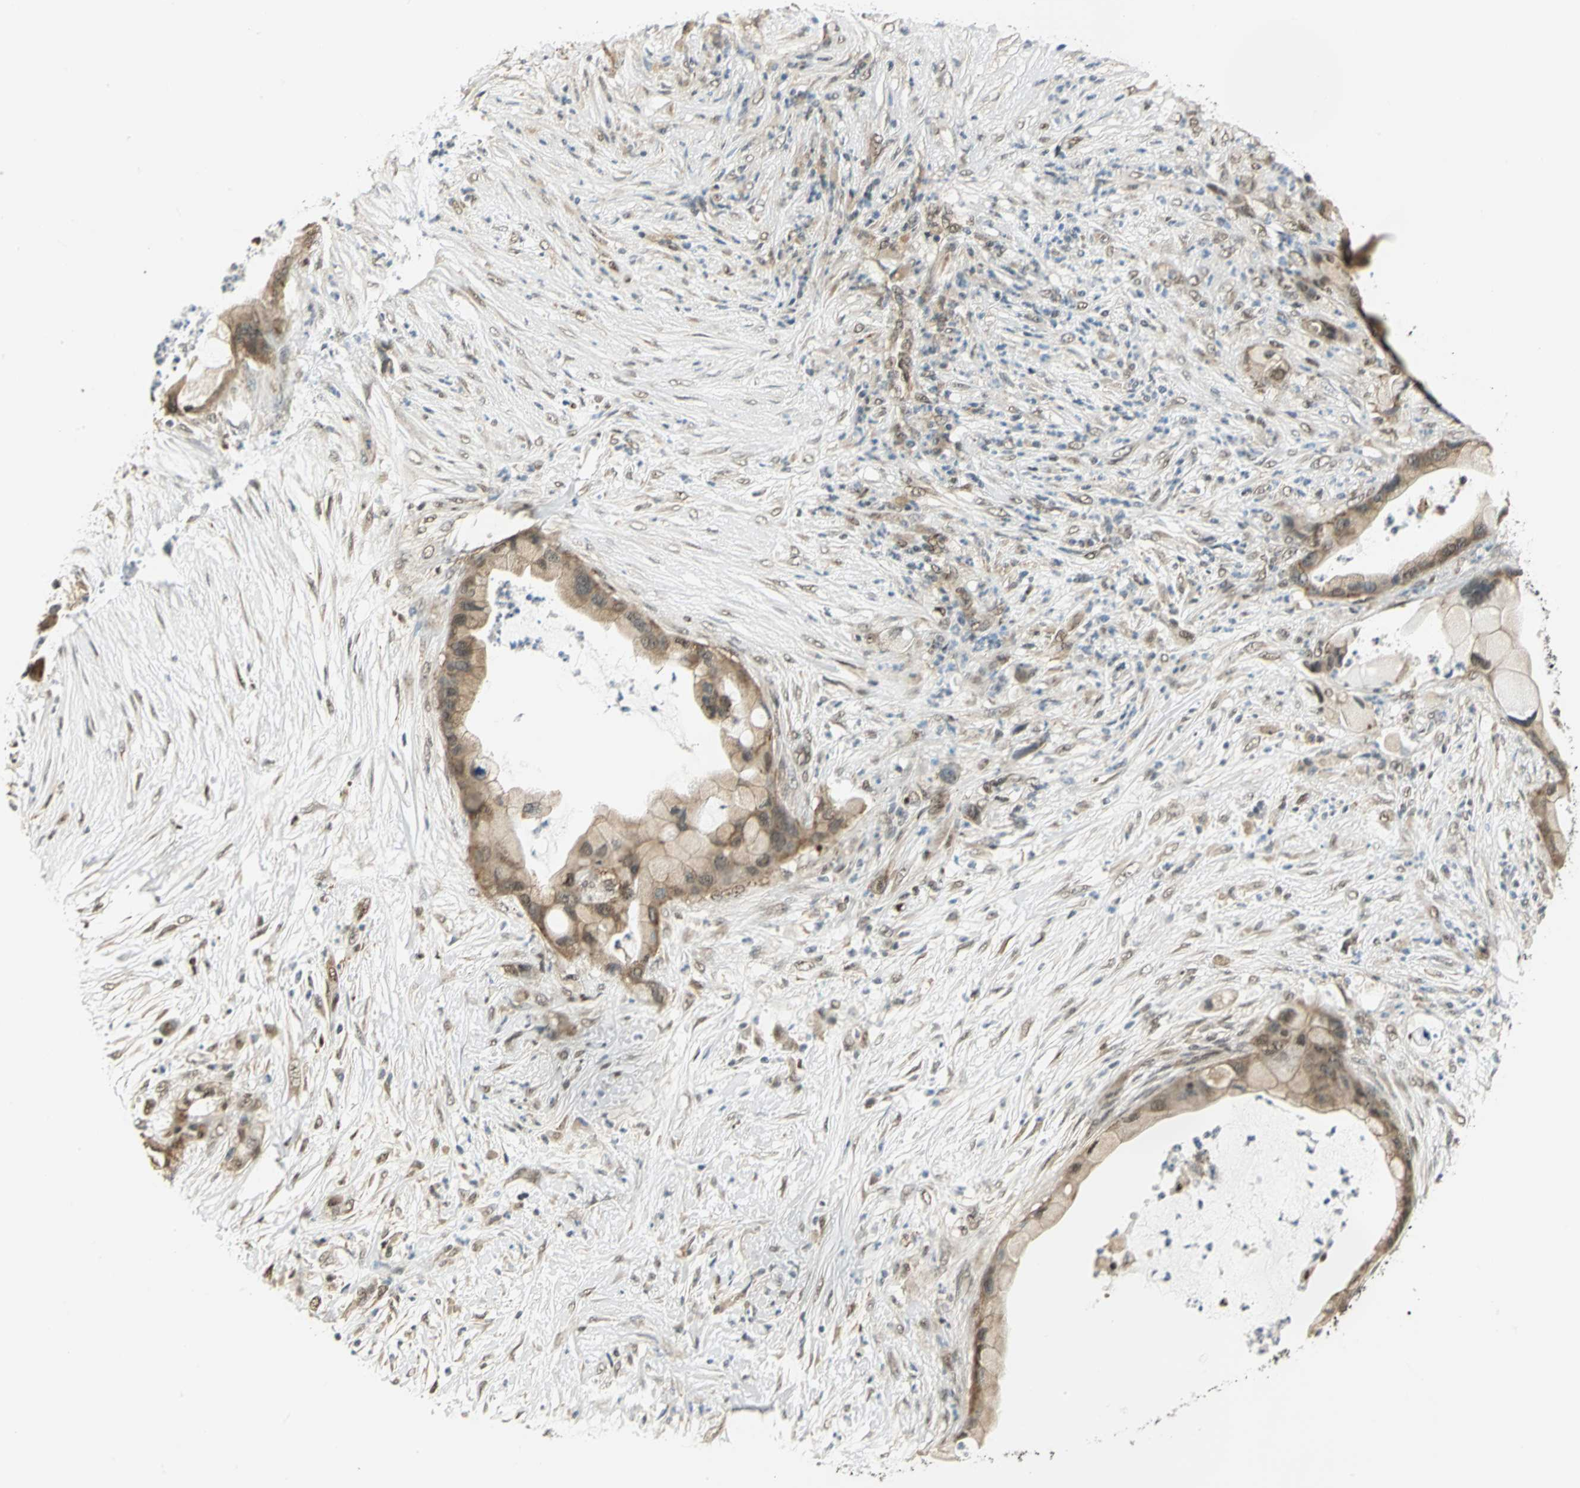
{"staining": {"intensity": "moderate", "quantity": "25%-75%", "location": "cytoplasmic/membranous"}, "tissue": "pancreatic cancer", "cell_type": "Tumor cells", "image_type": "cancer", "snomed": [{"axis": "morphology", "description": "Adenocarcinoma, NOS"}, {"axis": "topography", "description": "Pancreas"}], "caption": "Tumor cells display moderate cytoplasmic/membranous positivity in approximately 25%-75% of cells in pancreatic adenocarcinoma.", "gene": "DDX5", "patient": {"sex": "female", "age": 59}}